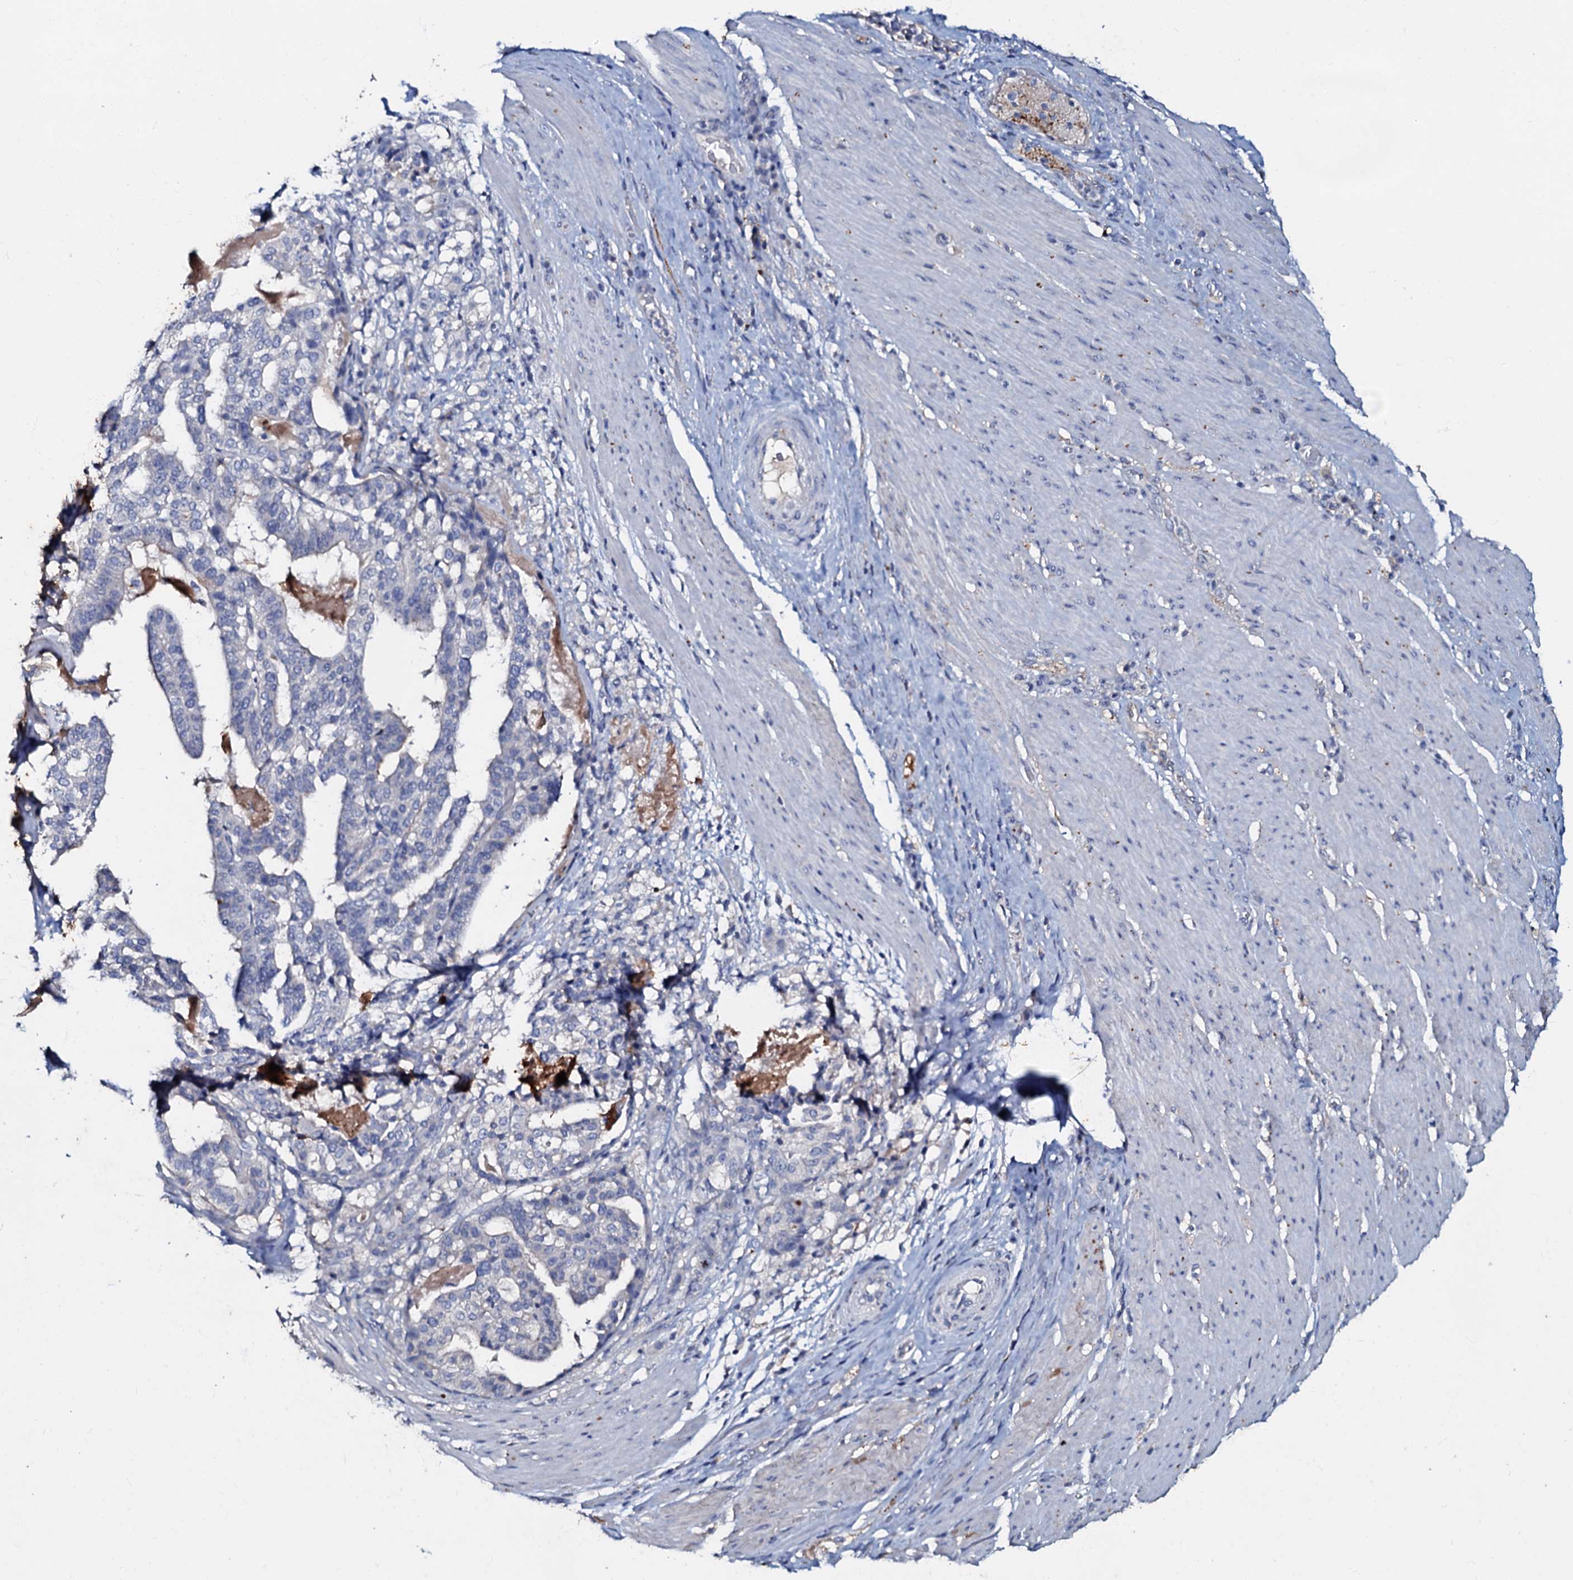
{"staining": {"intensity": "negative", "quantity": "none", "location": "none"}, "tissue": "stomach cancer", "cell_type": "Tumor cells", "image_type": "cancer", "snomed": [{"axis": "morphology", "description": "Adenocarcinoma, NOS"}, {"axis": "topography", "description": "Stomach"}], "caption": "The histopathology image demonstrates no significant positivity in tumor cells of stomach adenocarcinoma.", "gene": "MANSC4", "patient": {"sex": "male", "age": 48}}